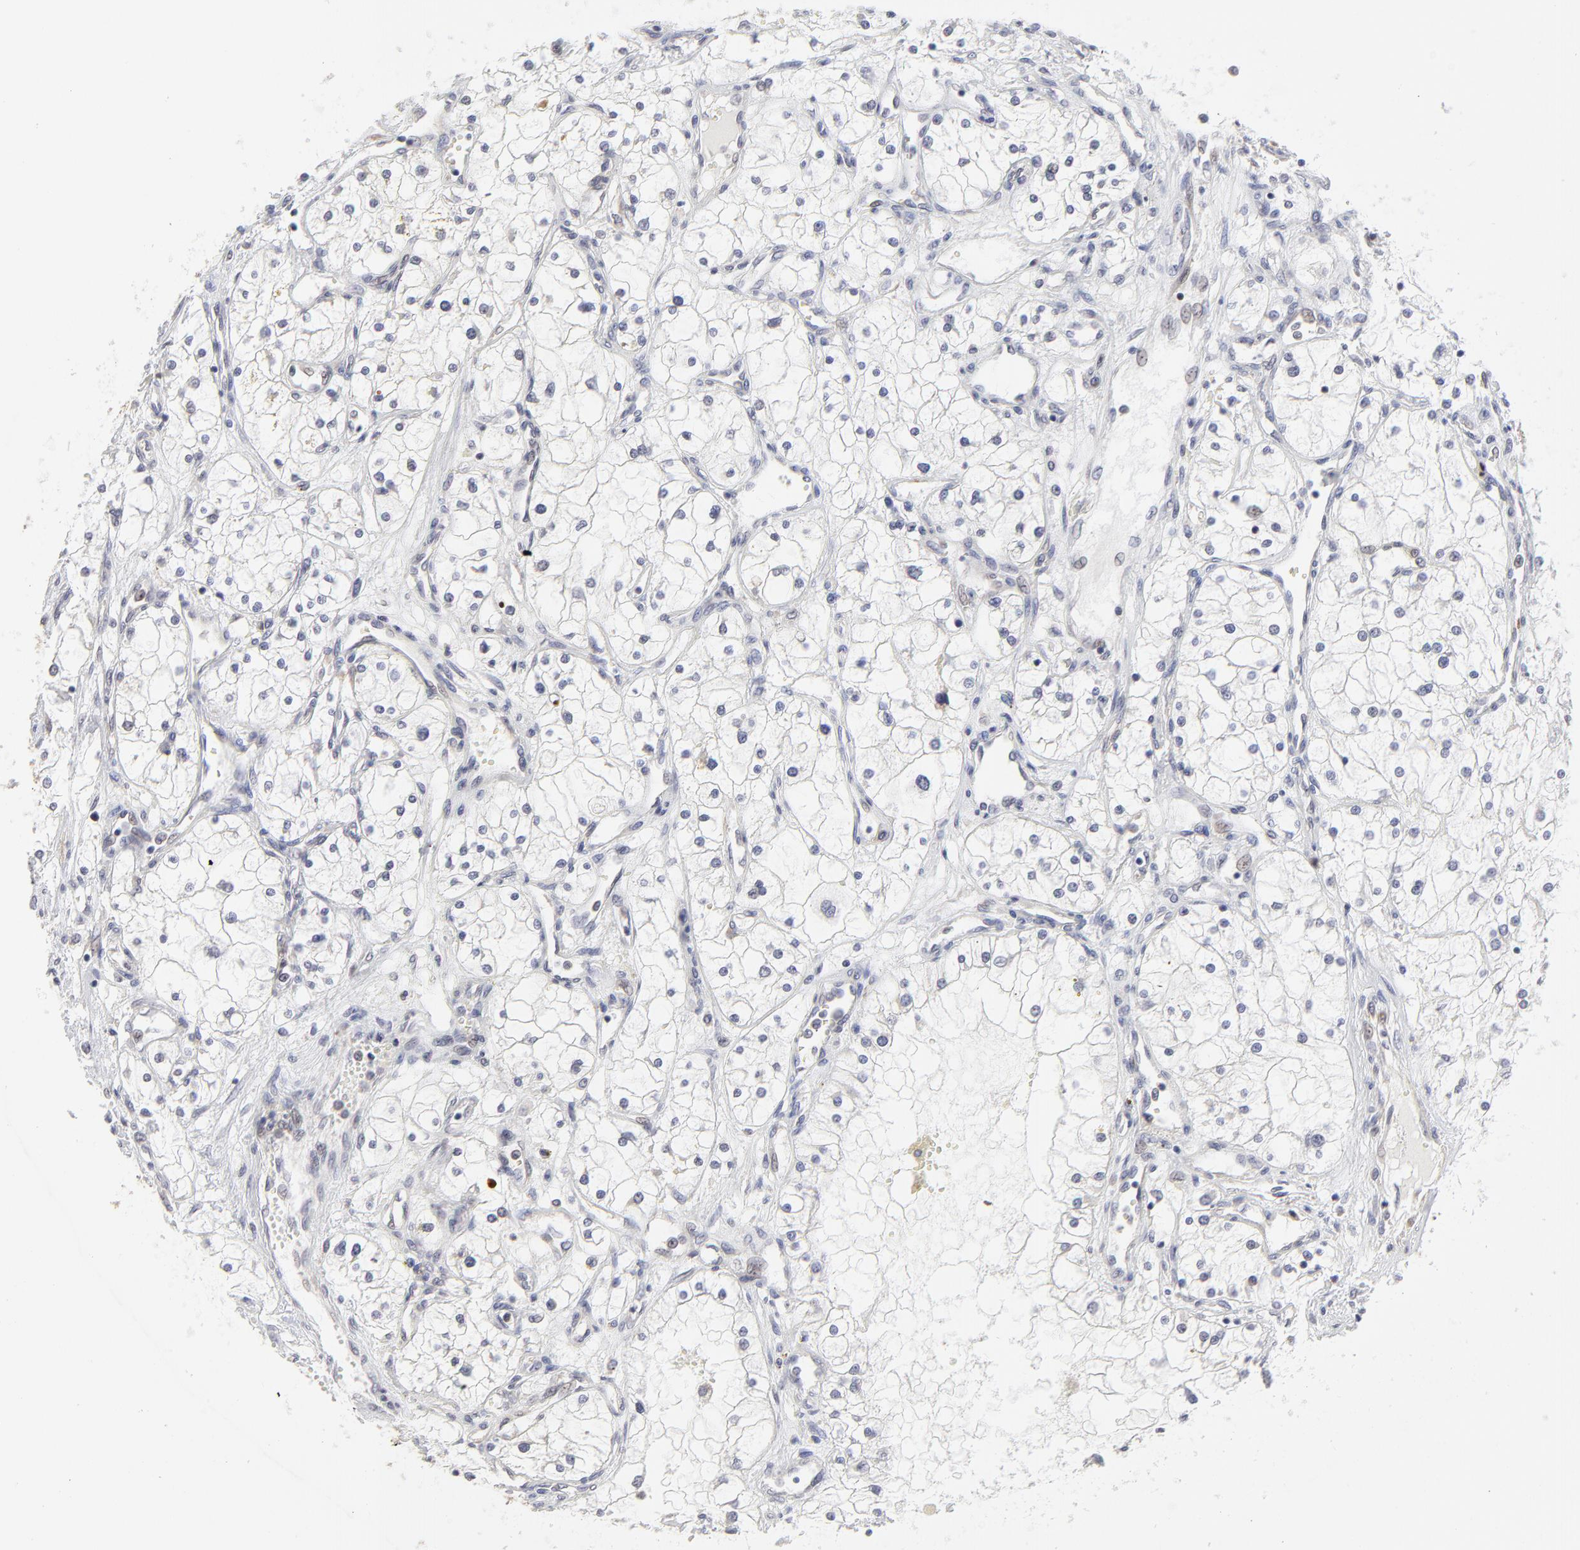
{"staining": {"intensity": "negative", "quantity": "none", "location": "none"}, "tissue": "renal cancer", "cell_type": "Tumor cells", "image_type": "cancer", "snomed": [{"axis": "morphology", "description": "Adenocarcinoma, NOS"}, {"axis": "topography", "description": "Kidney"}], "caption": "Tumor cells show no significant protein positivity in renal cancer.", "gene": "NCAPH", "patient": {"sex": "male", "age": 61}}